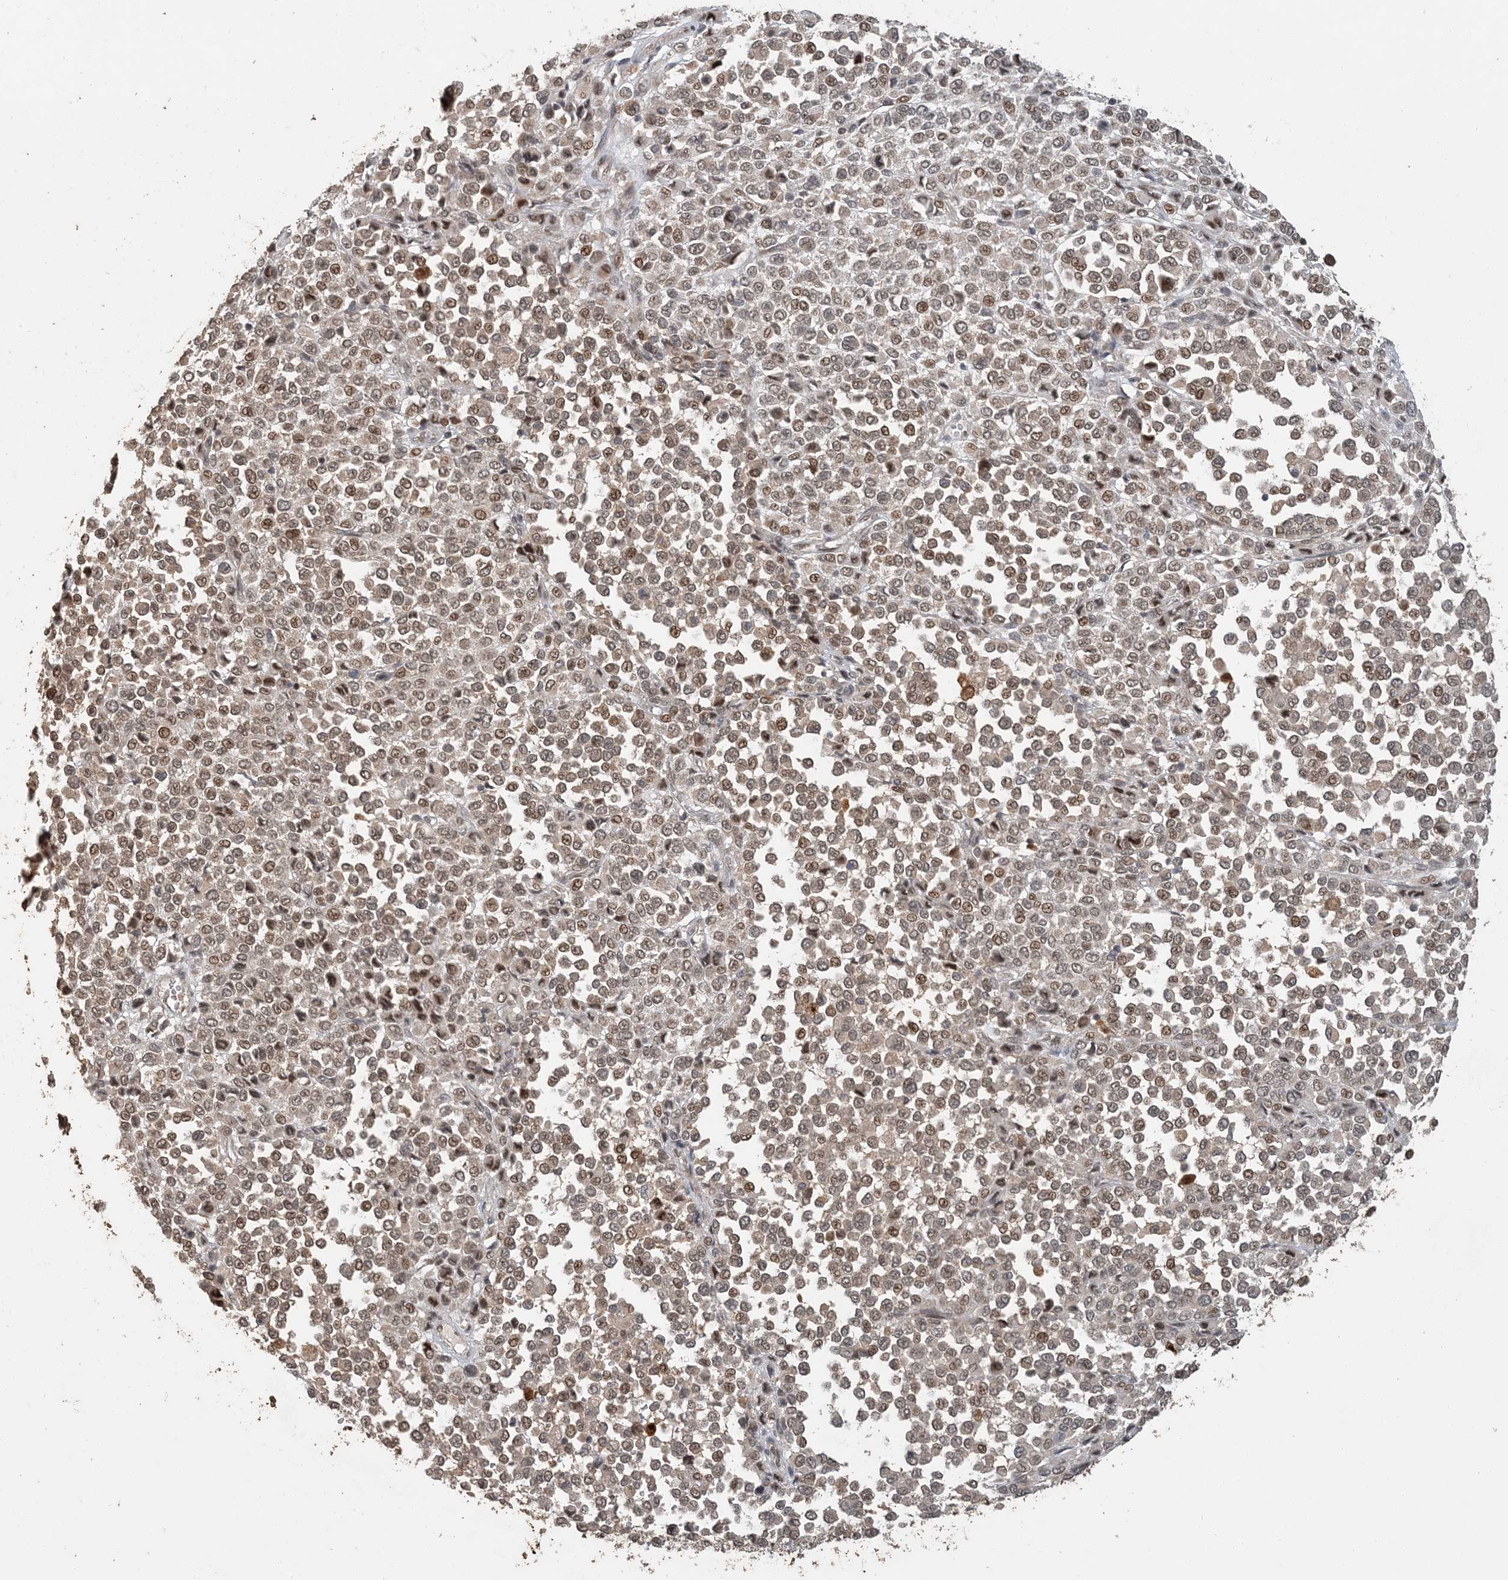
{"staining": {"intensity": "weak", "quantity": ">75%", "location": "nuclear"}, "tissue": "melanoma", "cell_type": "Tumor cells", "image_type": "cancer", "snomed": [{"axis": "morphology", "description": "Malignant melanoma, Metastatic site"}, {"axis": "topography", "description": "Pancreas"}], "caption": "This is an image of IHC staining of melanoma, which shows weak staining in the nuclear of tumor cells.", "gene": "ATP13A2", "patient": {"sex": "female", "age": 30}}